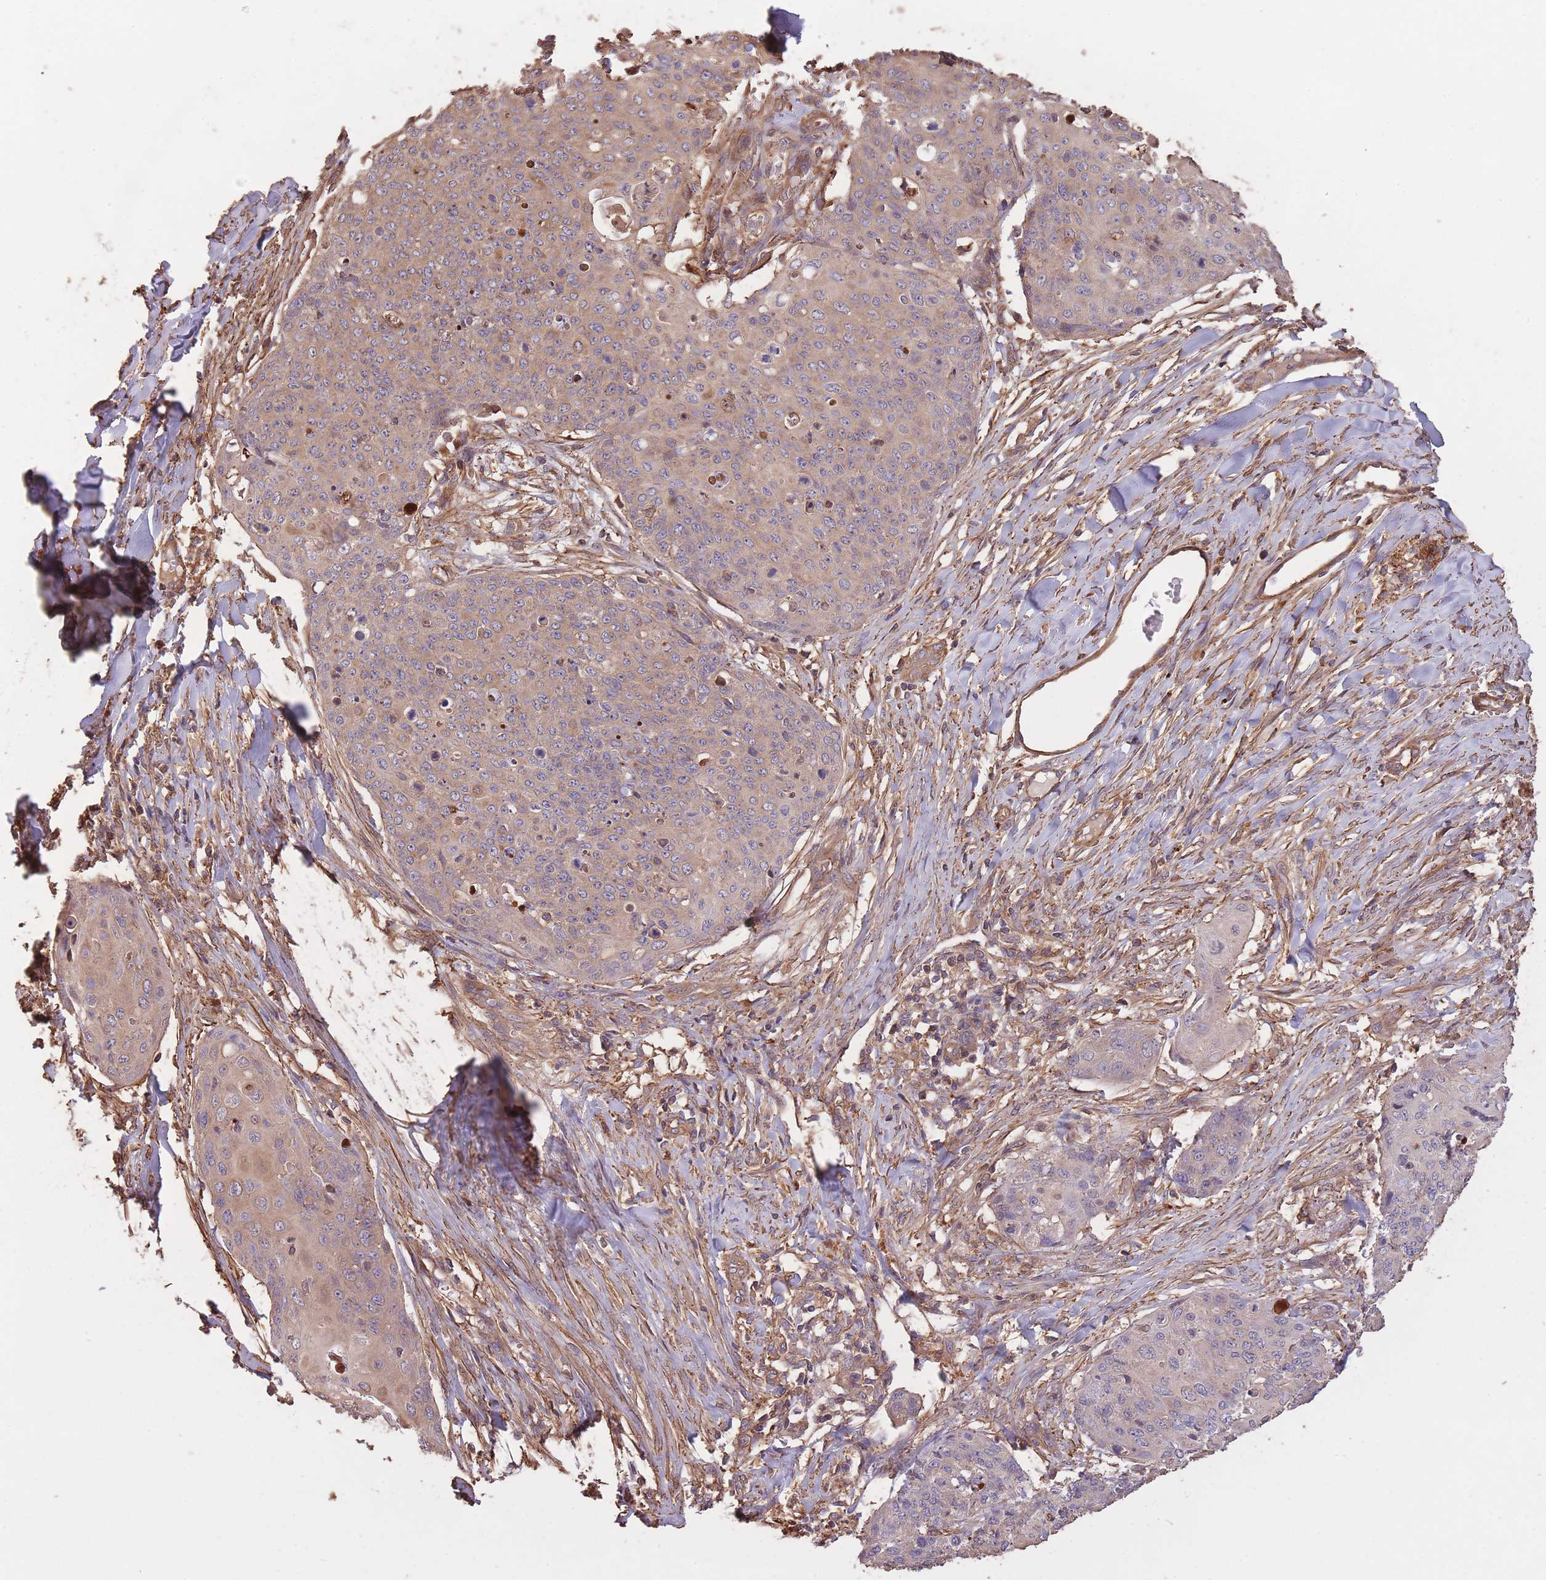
{"staining": {"intensity": "weak", "quantity": ">75%", "location": "cytoplasmic/membranous"}, "tissue": "skin cancer", "cell_type": "Tumor cells", "image_type": "cancer", "snomed": [{"axis": "morphology", "description": "Squamous cell carcinoma, NOS"}, {"axis": "topography", "description": "Skin"}, {"axis": "topography", "description": "Vulva"}], "caption": "Immunohistochemistry (IHC) staining of squamous cell carcinoma (skin), which displays low levels of weak cytoplasmic/membranous expression in about >75% of tumor cells indicating weak cytoplasmic/membranous protein expression. The staining was performed using DAB (3,3'-diaminobenzidine) (brown) for protein detection and nuclei were counterstained in hematoxylin (blue).", "gene": "ARMH3", "patient": {"sex": "female", "age": 85}}